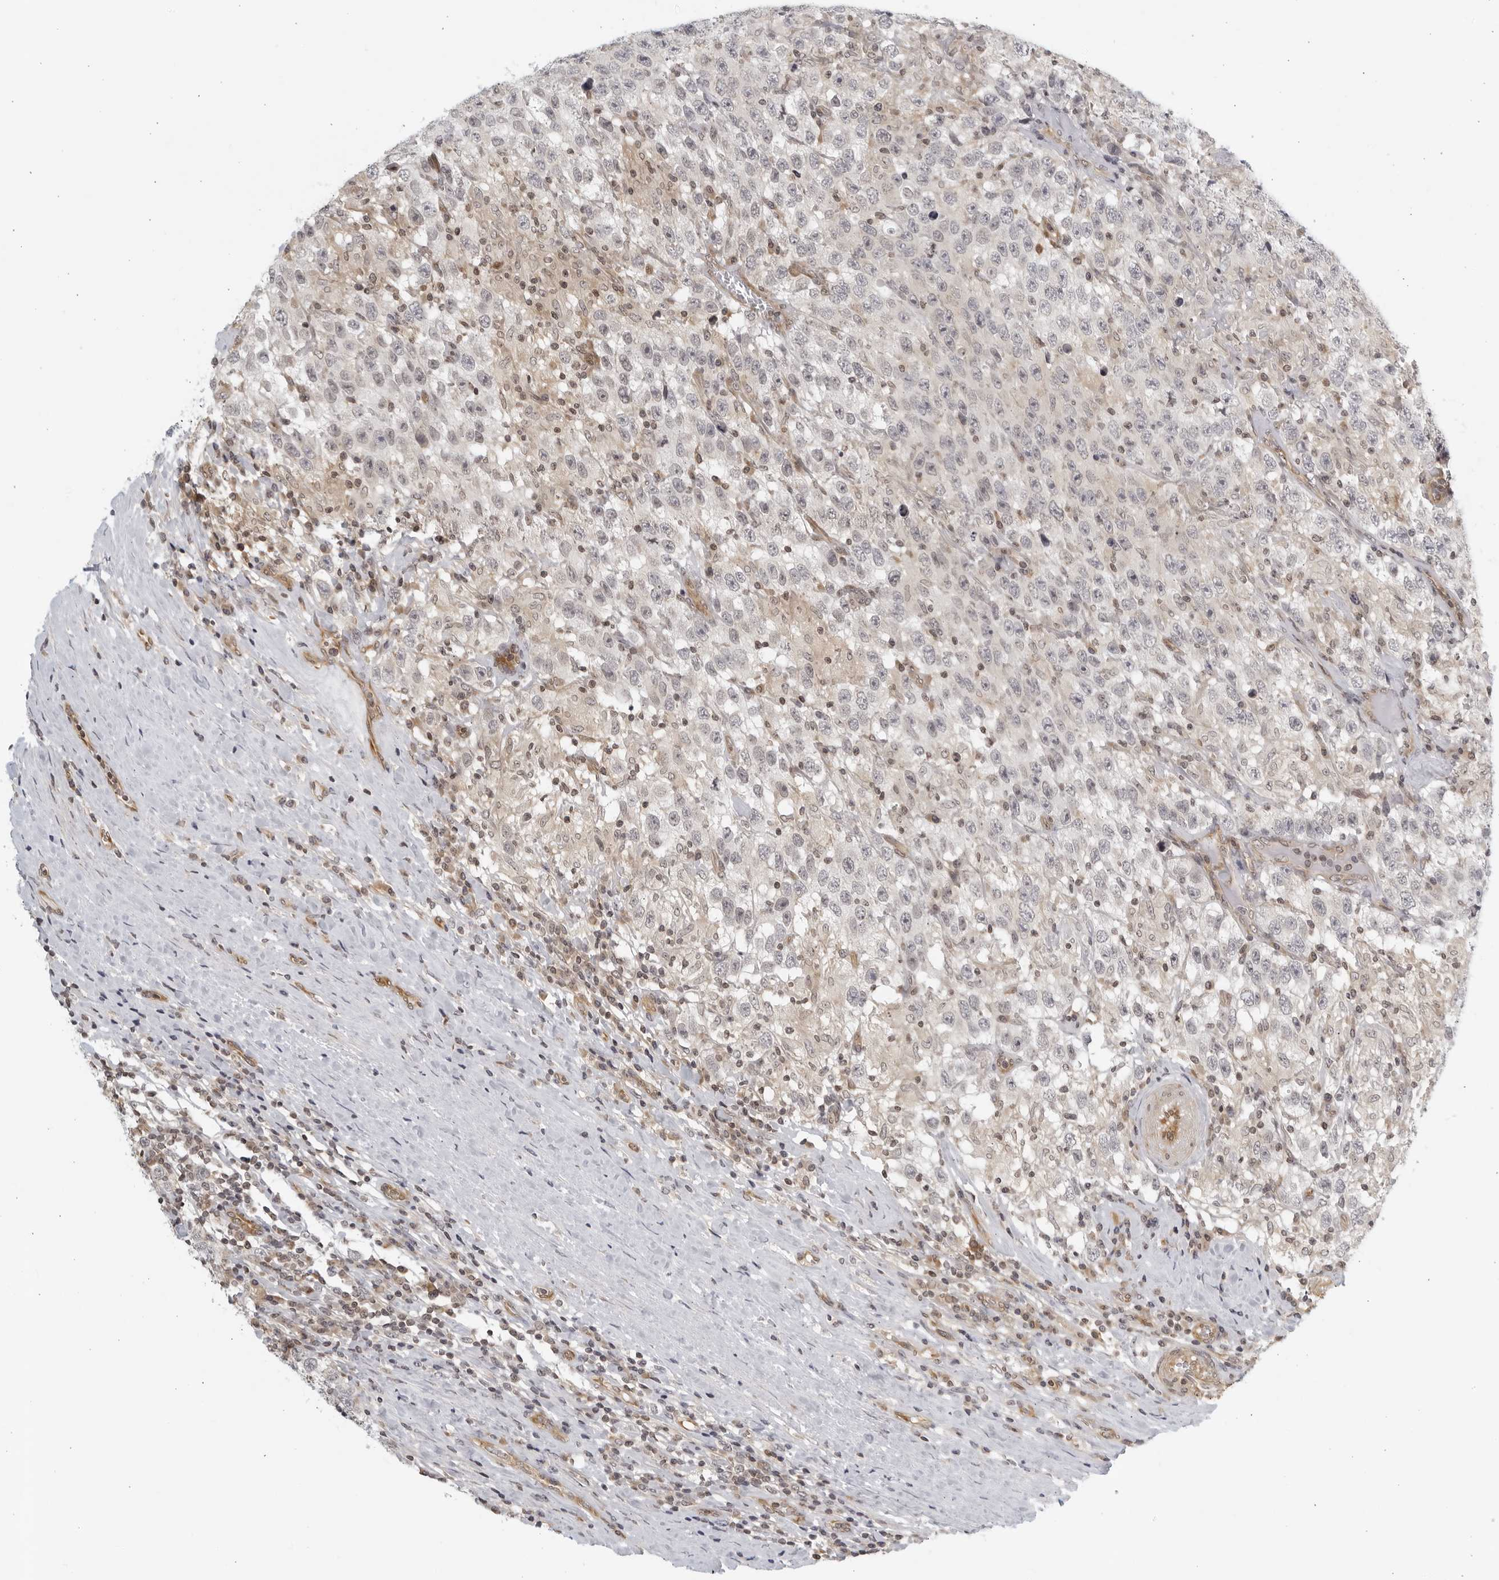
{"staining": {"intensity": "negative", "quantity": "none", "location": "none"}, "tissue": "testis cancer", "cell_type": "Tumor cells", "image_type": "cancer", "snomed": [{"axis": "morphology", "description": "Seminoma, NOS"}, {"axis": "topography", "description": "Testis"}], "caption": "High magnification brightfield microscopy of seminoma (testis) stained with DAB (3,3'-diaminobenzidine) (brown) and counterstained with hematoxylin (blue): tumor cells show no significant staining. Nuclei are stained in blue.", "gene": "SERTAD4", "patient": {"sex": "male", "age": 41}}